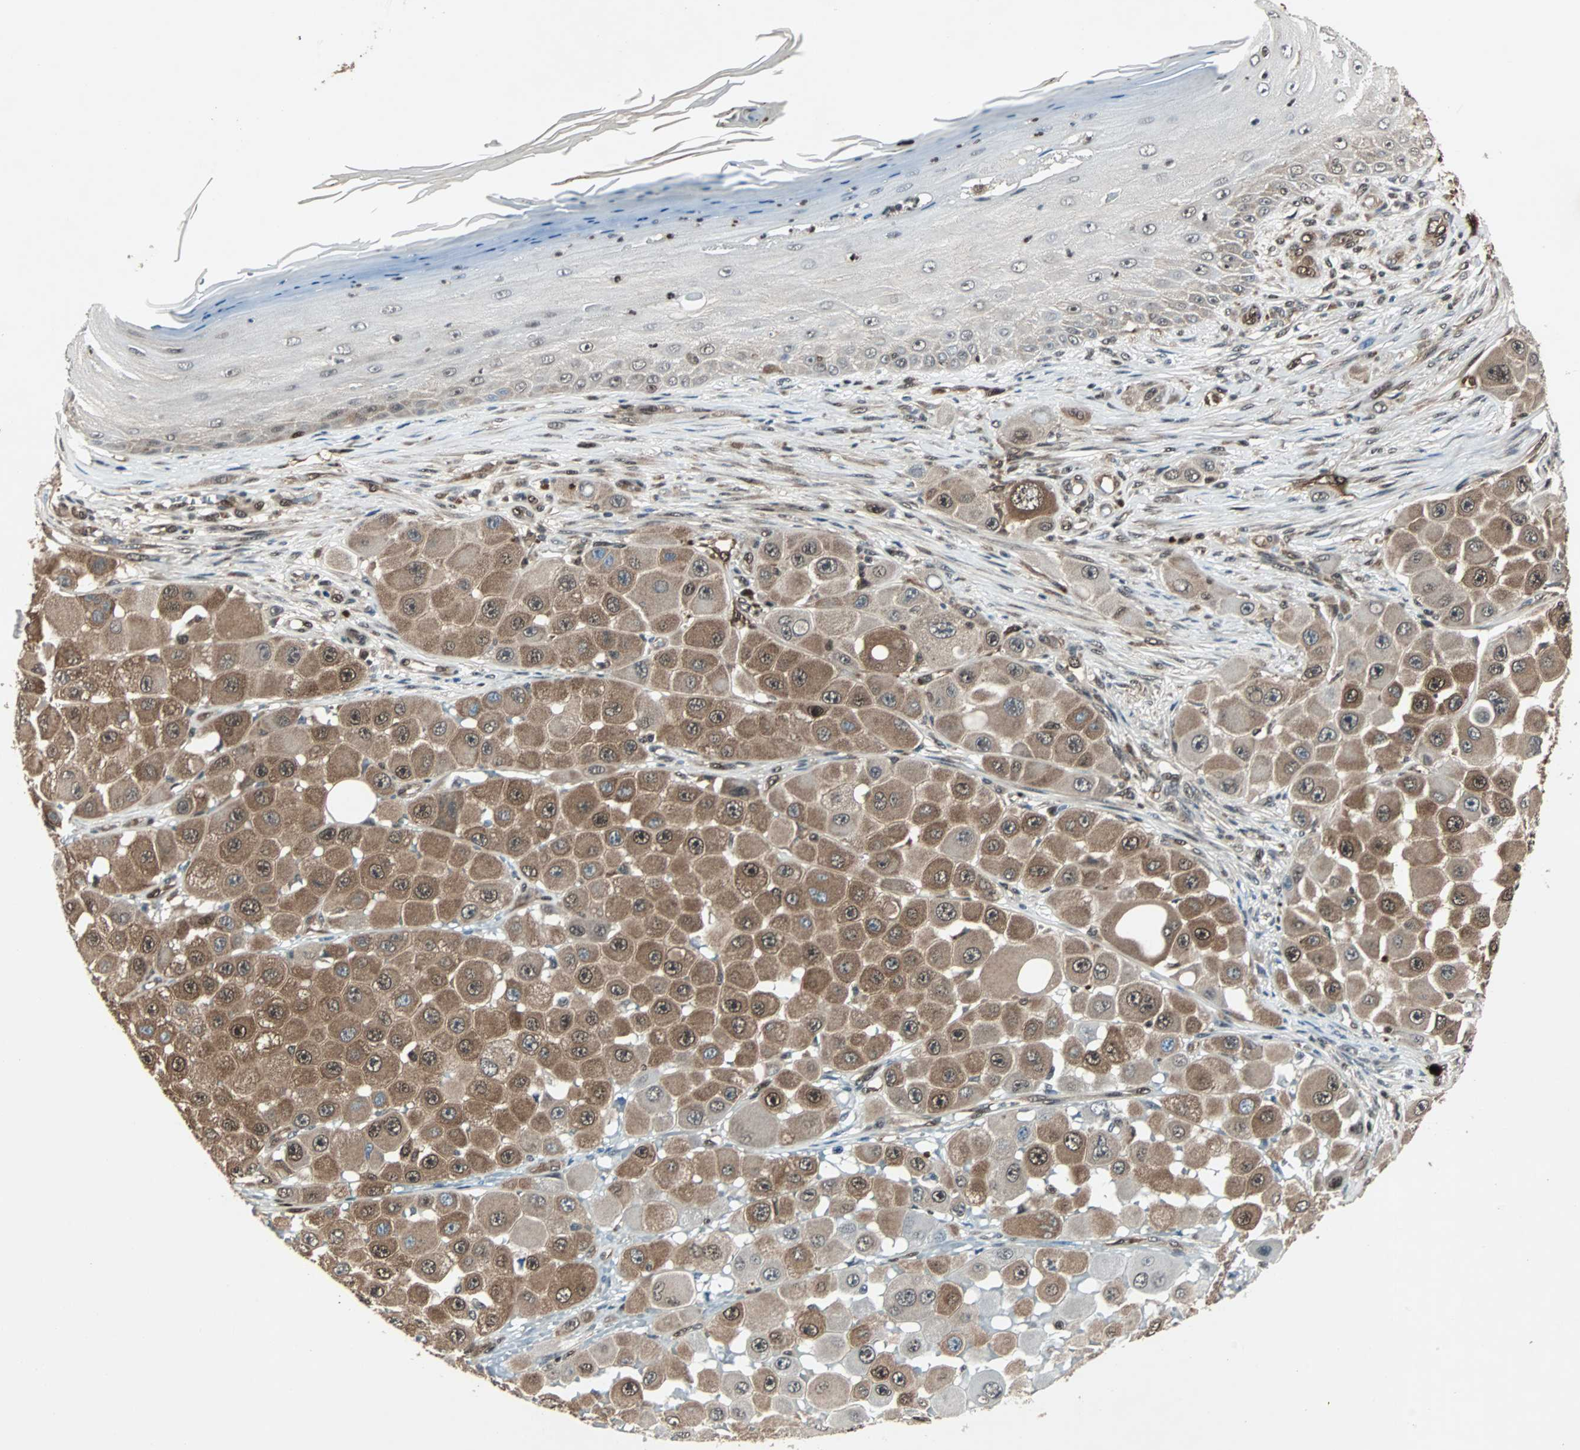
{"staining": {"intensity": "moderate", "quantity": ">75%", "location": "cytoplasmic/membranous,nuclear"}, "tissue": "melanoma", "cell_type": "Tumor cells", "image_type": "cancer", "snomed": [{"axis": "morphology", "description": "Malignant melanoma, NOS"}, {"axis": "topography", "description": "Skin"}], "caption": "Immunohistochemistry (IHC) histopathology image of malignant melanoma stained for a protein (brown), which displays medium levels of moderate cytoplasmic/membranous and nuclear positivity in approximately >75% of tumor cells.", "gene": "ACLY", "patient": {"sex": "female", "age": 81}}